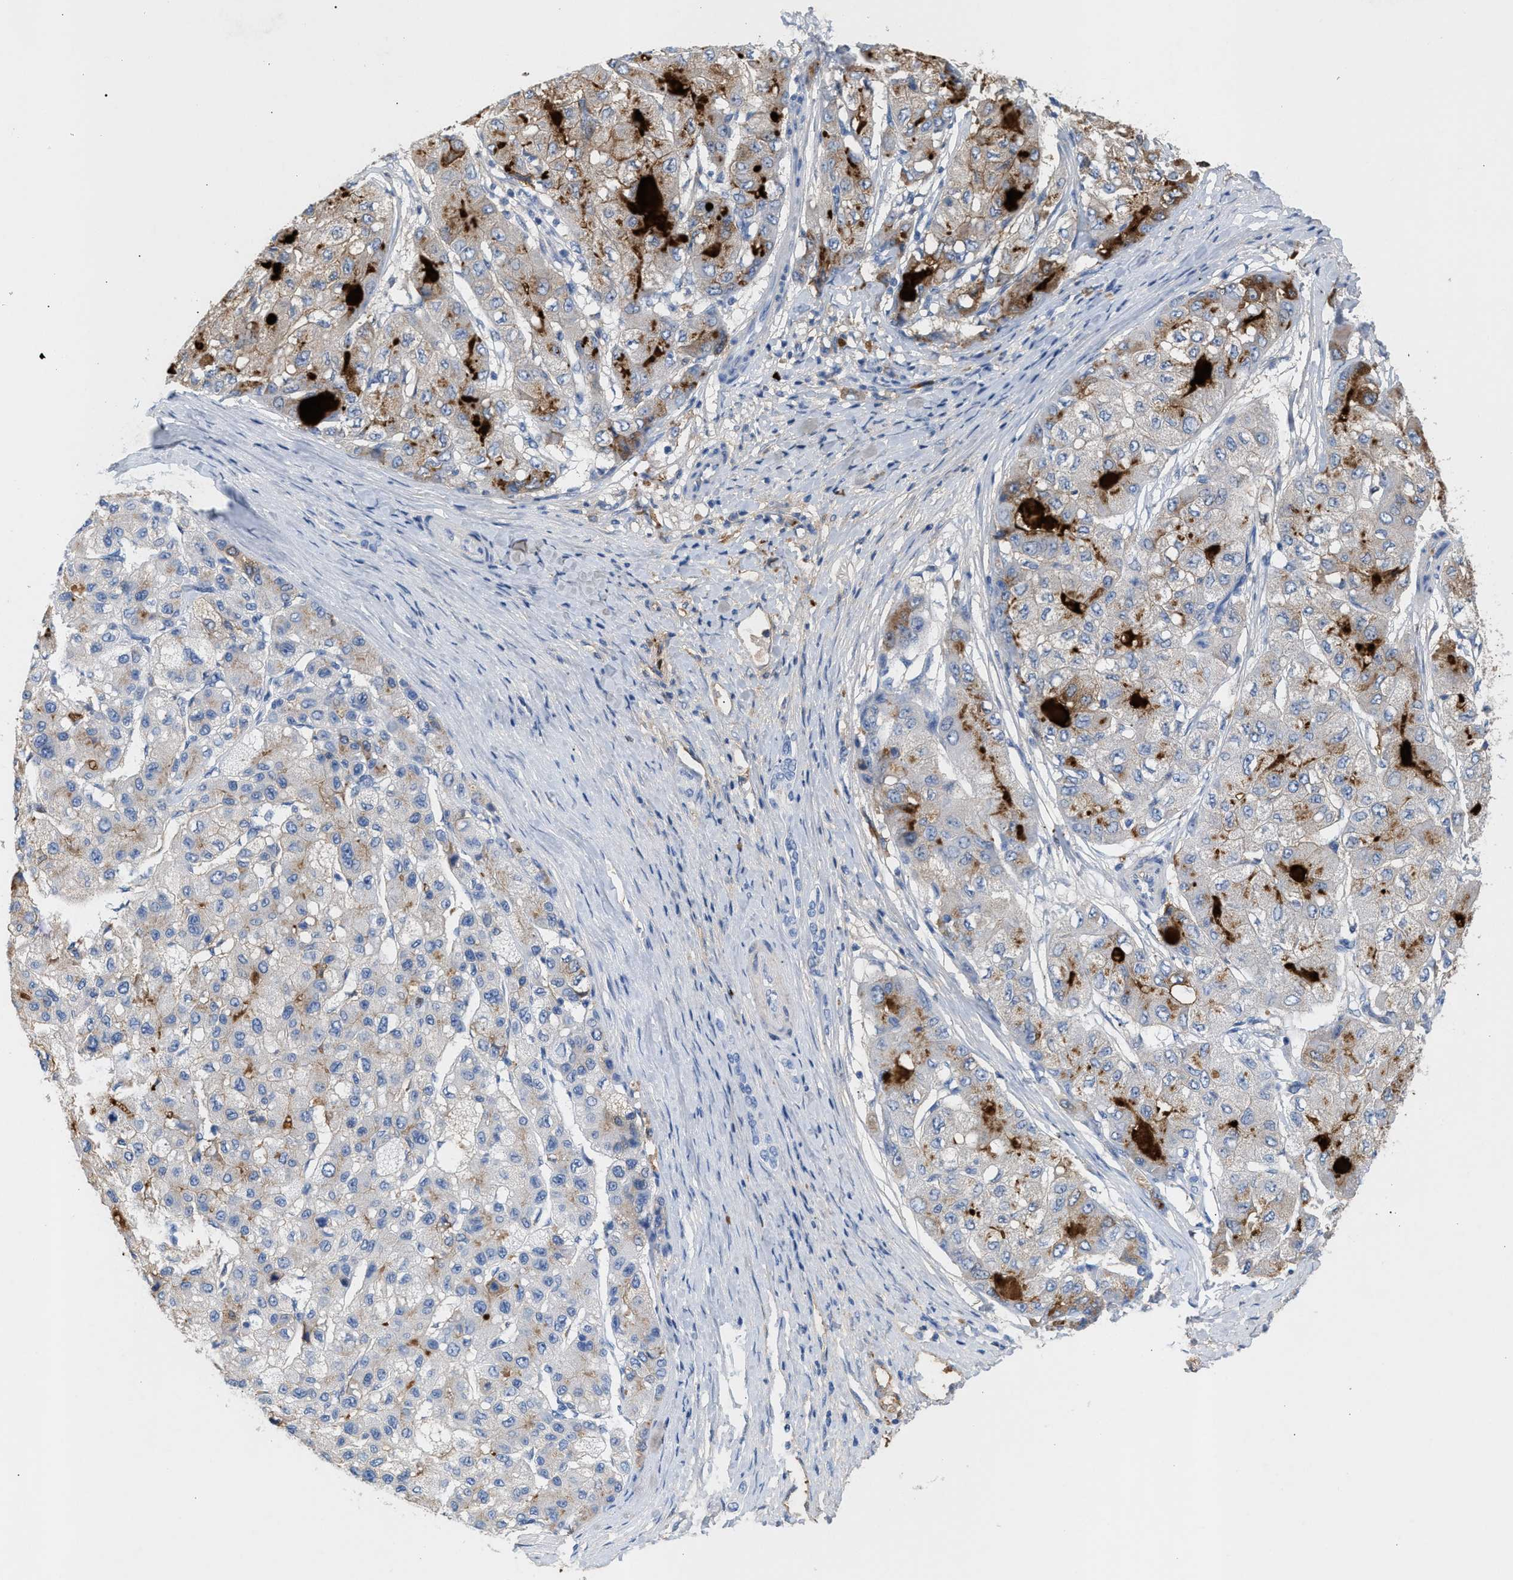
{"staining": {"intensity": "moderate", "quantity": "<25%", "location": "cytoplasmic/membranous"}, "tissue": "liver cancer", "cell_type": "Tumor cells", "image_type": "cancer", "snomed": [{"axis": "morphology", "description": "Carcinoma, Hepatocellular, NOS"}, {"axis": "topography", "description": "Liver"}], "caption": "A brown stain labels moderate cytoplasmic/membranous positivity of a protein in hepatocellular carcinoma (liver) tumor cells. (IHC, brightfield microscopy, high magnification).", "gene": "APOH", "patient": {"sex": "male", "age": 80}}